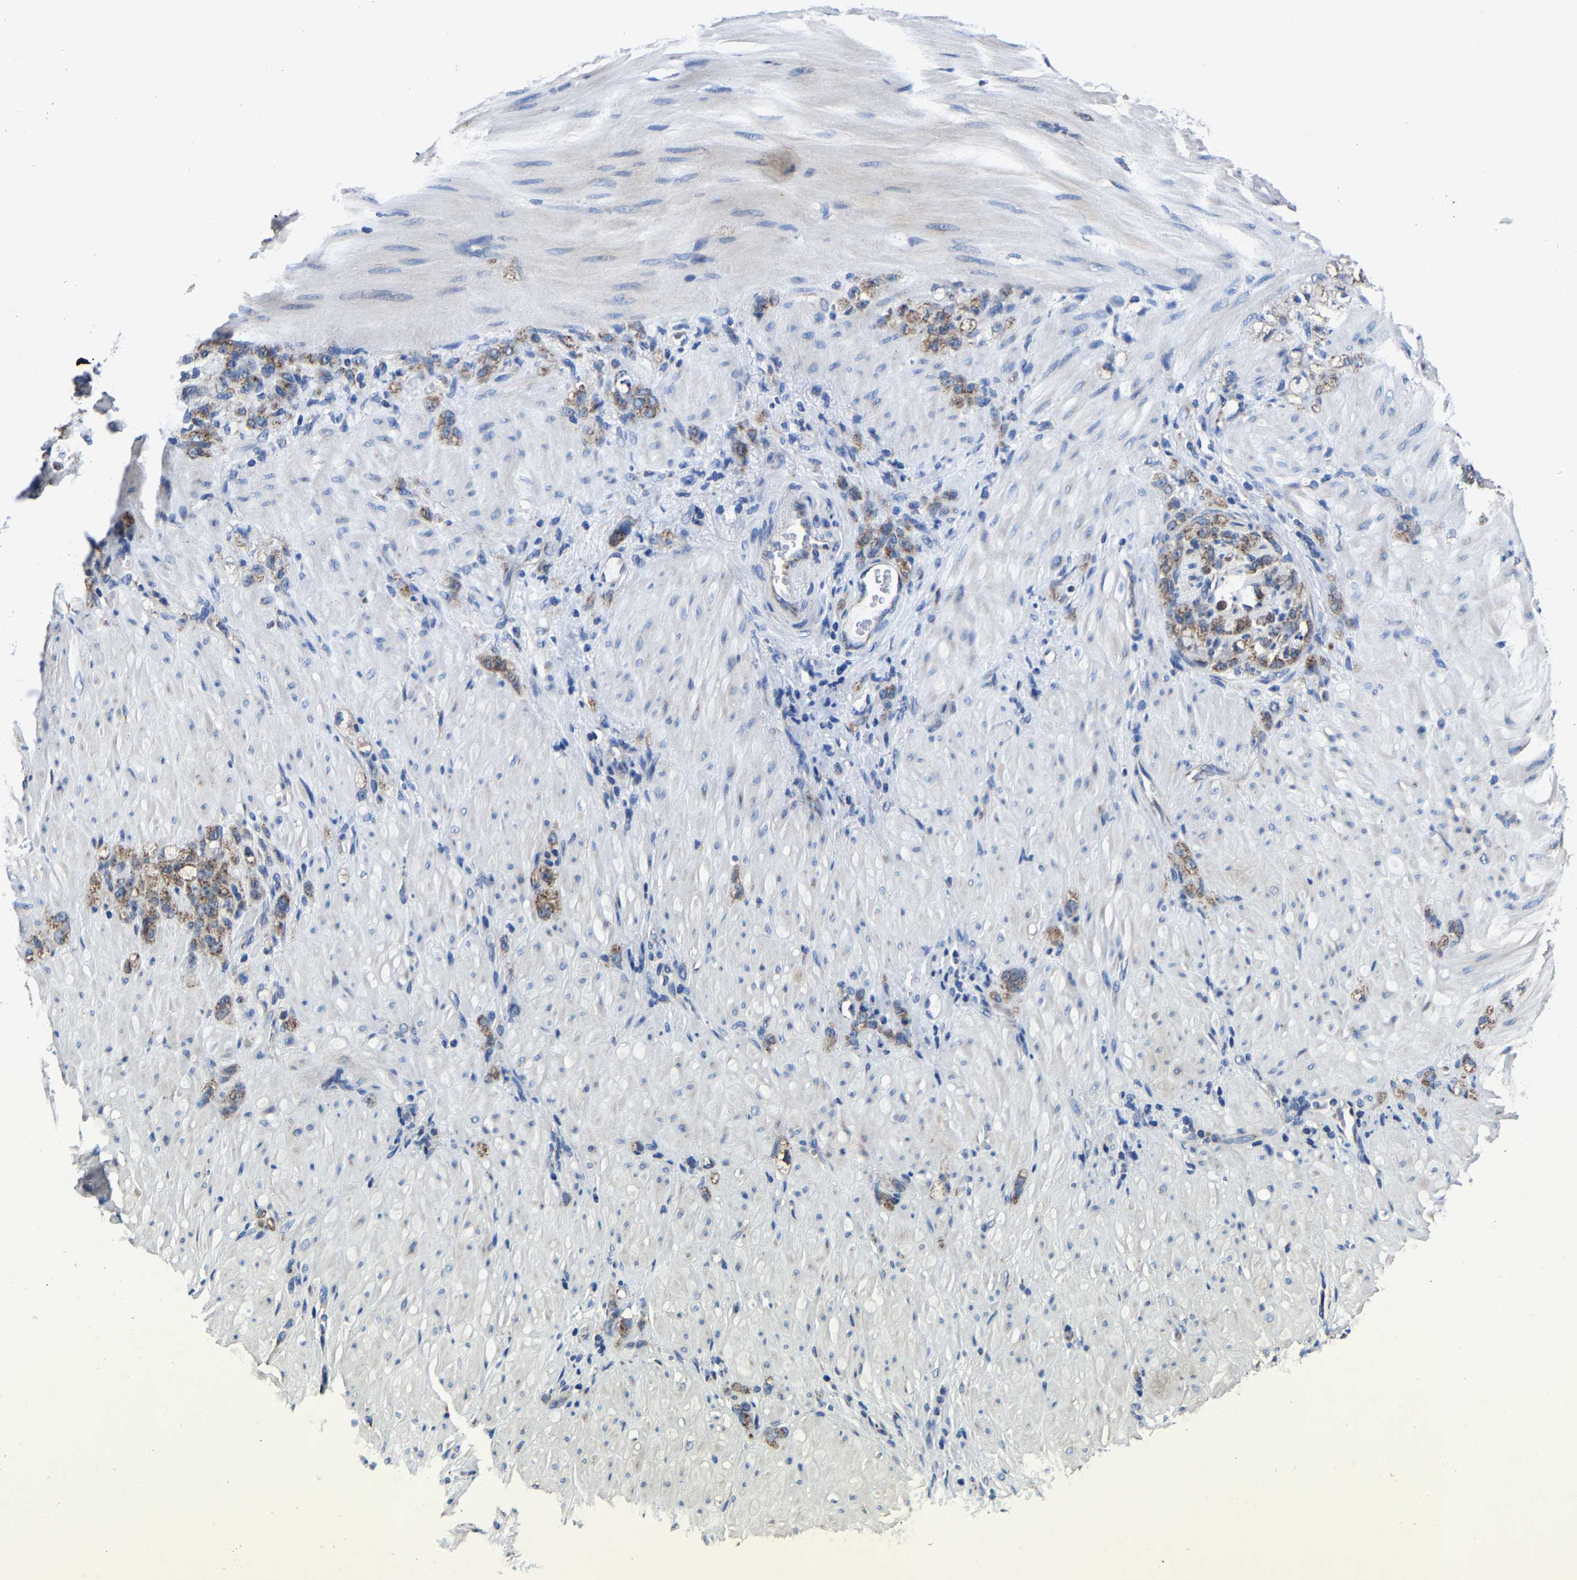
{"staining": {"intensity": "moderate", "quantity": ">75%", "location": "cytoplasmic/membranous"}, "tissue": "stomach cancer", "cell_type": "Tumor cells", "image_type": "cancer", "snomed": [{"axis": "morphology", "description": "Normal tissue, NOS"}, {"axis": "morphology", "description": "Adenocarcinoma, NOS"}, {"axis": "topography", "description": "Stomach"}], "caption": "Stomach adenocarcinoma tissue demonstrates moderate cytoplasmic/membranous positivity in approximately >75% of tumor cells", "gene": "EBAG9", "patient": {"sex": "male", "age": 82}}